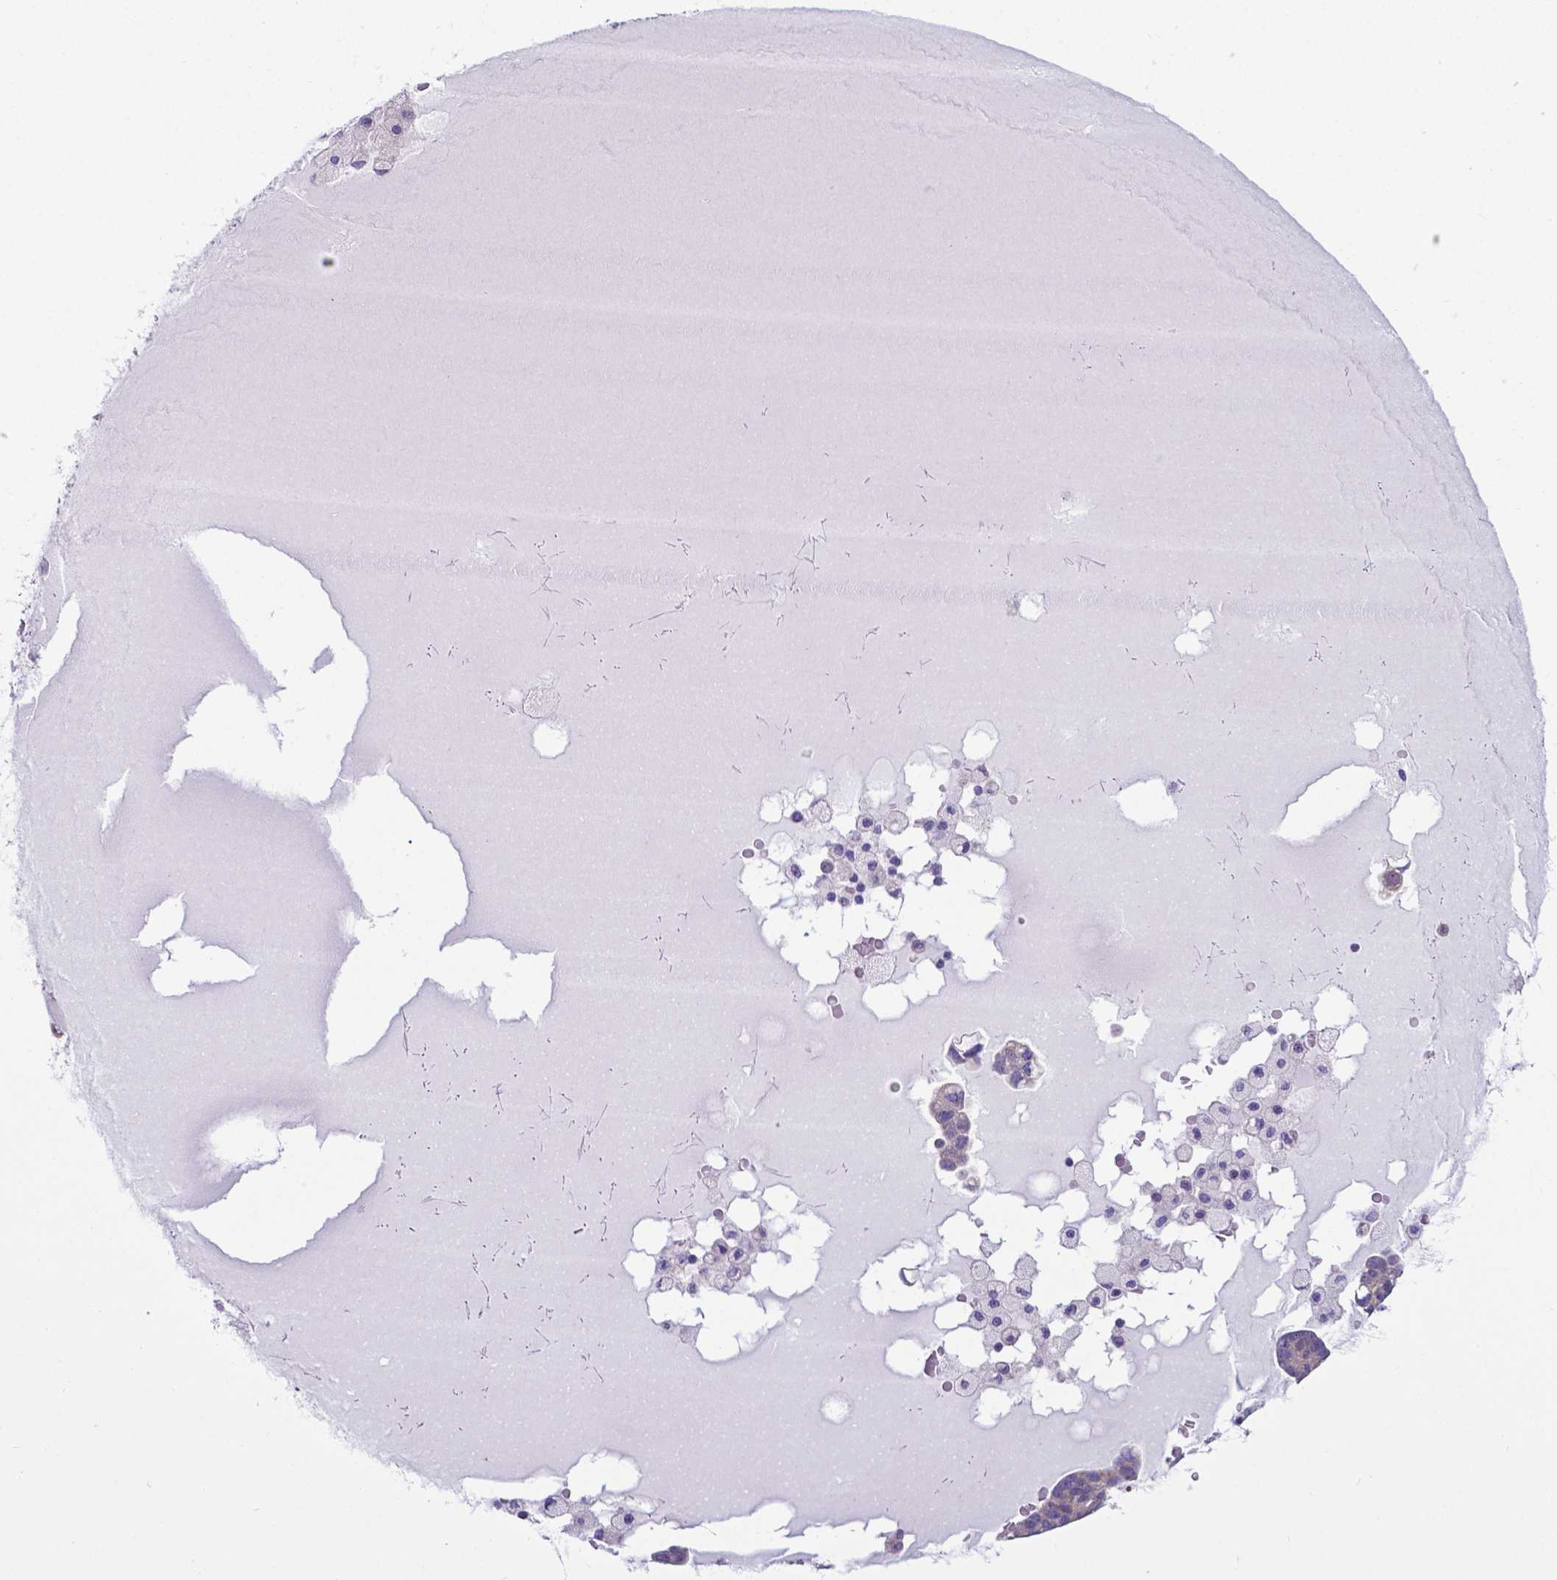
{"staining": {"intensity": "weak", "quantity": ">75%", "location": "cytoplasmic/membranous"}, "tissue": "ovarian cancer", "cell_type": "Tumor cells", "image_type": "cancer", "snomed": [{"axis": "morphology", "description": "Cystadenocarcinoma, serous, NOS"}, {"axis": "topography", "description": "Ovary"}], "caption": "Ovarian cancer (serous cystadenocarcinoma) tissue reveals weak cytoplasmic/membranous staining in about >75% of tumor cells The staining was performed using DAB (3,3'-diaminobenzidine) to visualize the protein expression in brown, while the nuclei were stained in blue with hematoxylin (Magnification: 20x).", "gene": "RPL6", "patient": {"sex": "female", "age": 54}}